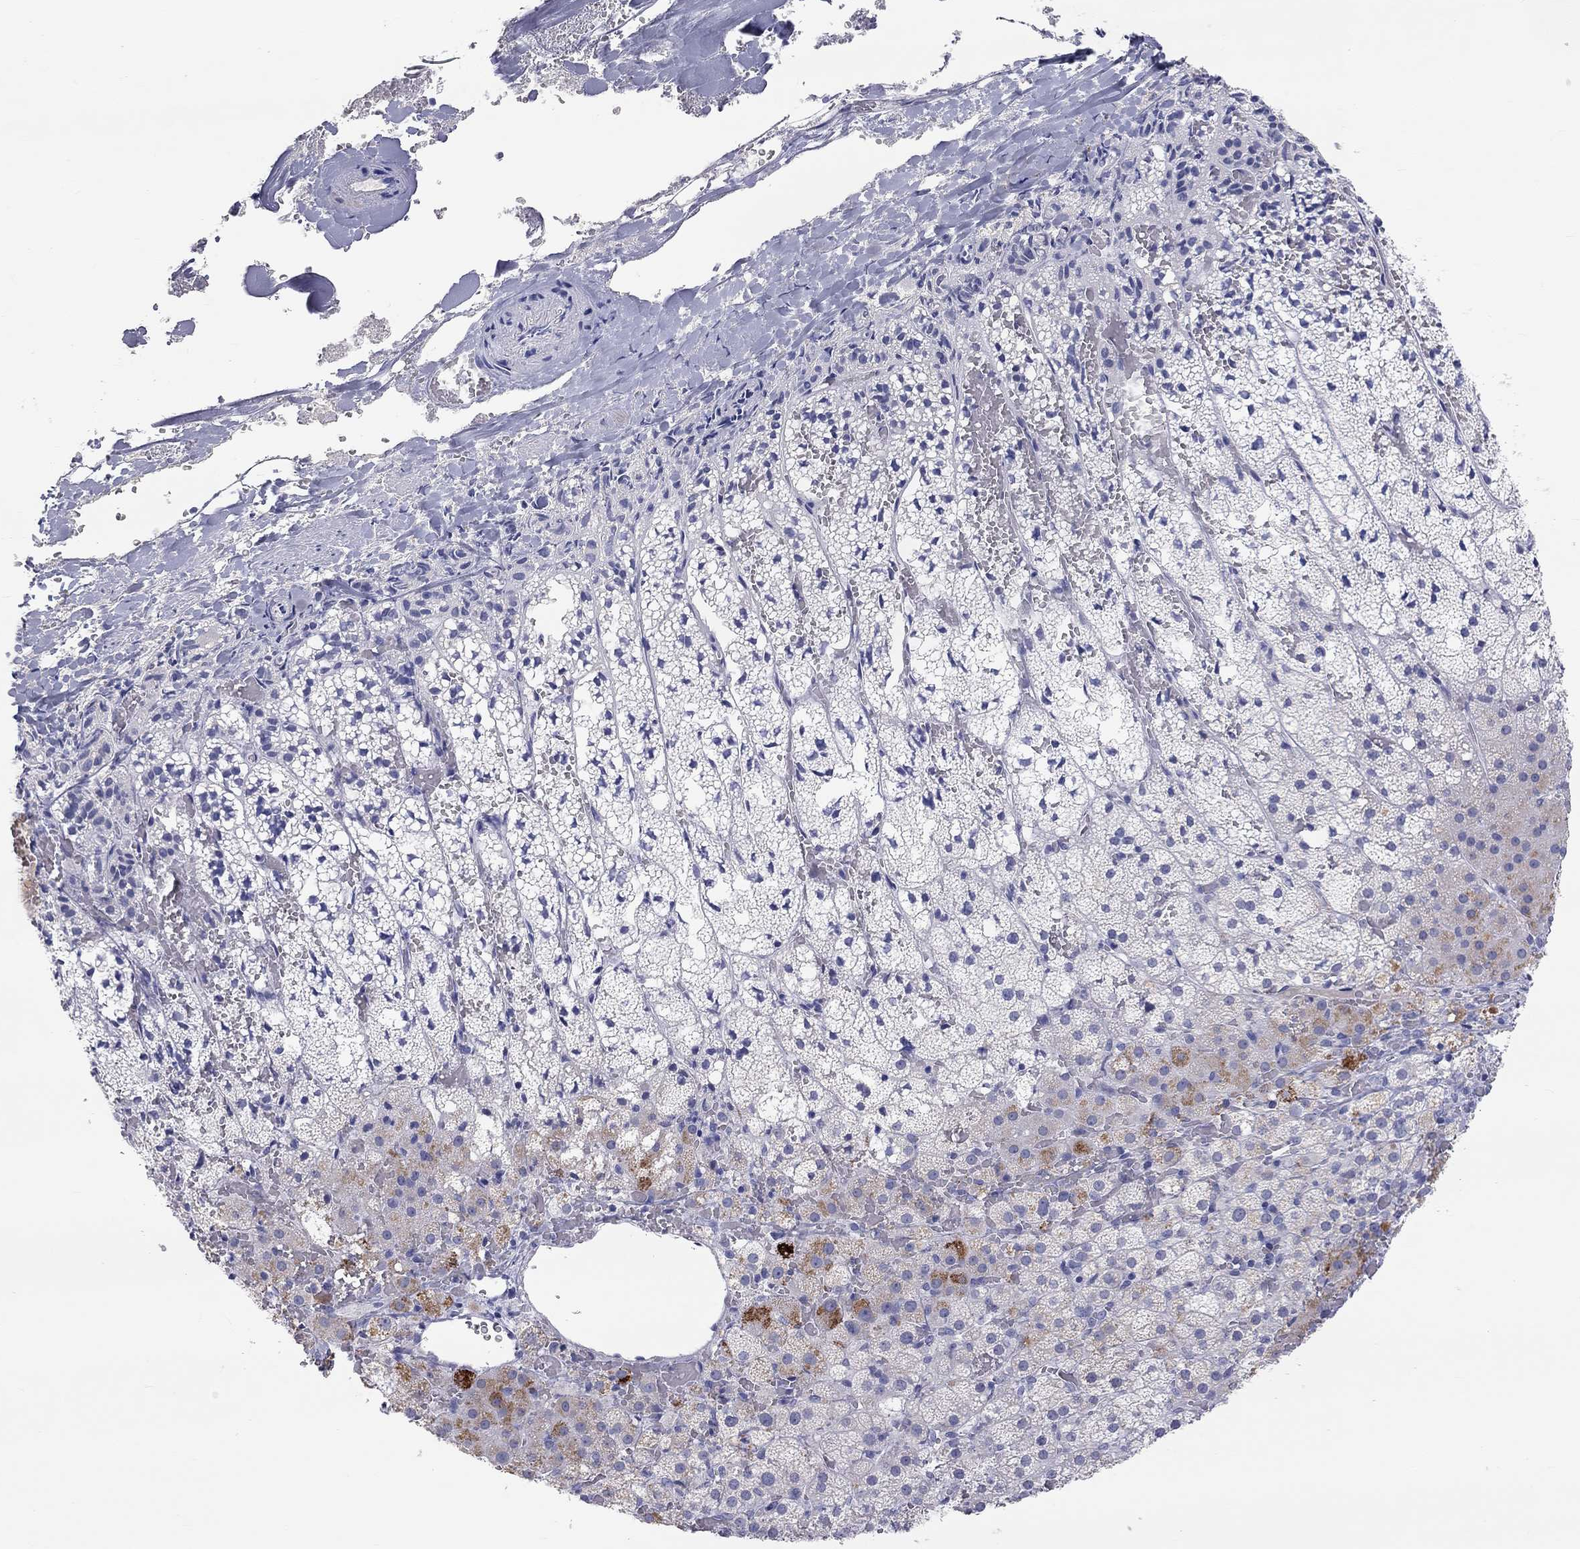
{"staining": {"intensity": "weak", "quantity": "<25%", "location": "cytoplasmic/membranous"}, "tissue": "adrenal gland", "cell_type": "Glandular cells", "image_type": "normal", "snomed": [{"axis": "morphology", "description": "Normal tissue, NOS"}, {"axis": "topography", "description": "Adrenal gland"}], "caption": "Glandular cells are negative for brown protein staining in normal adrenal gland. (DAB (3,3'-diaminobenzidine) immunohistochemistry (IHC) visualized using brightfield microscopy, high magnification).", "gene": "ST7L", "patient": {"sex": "male", "age": 53}}